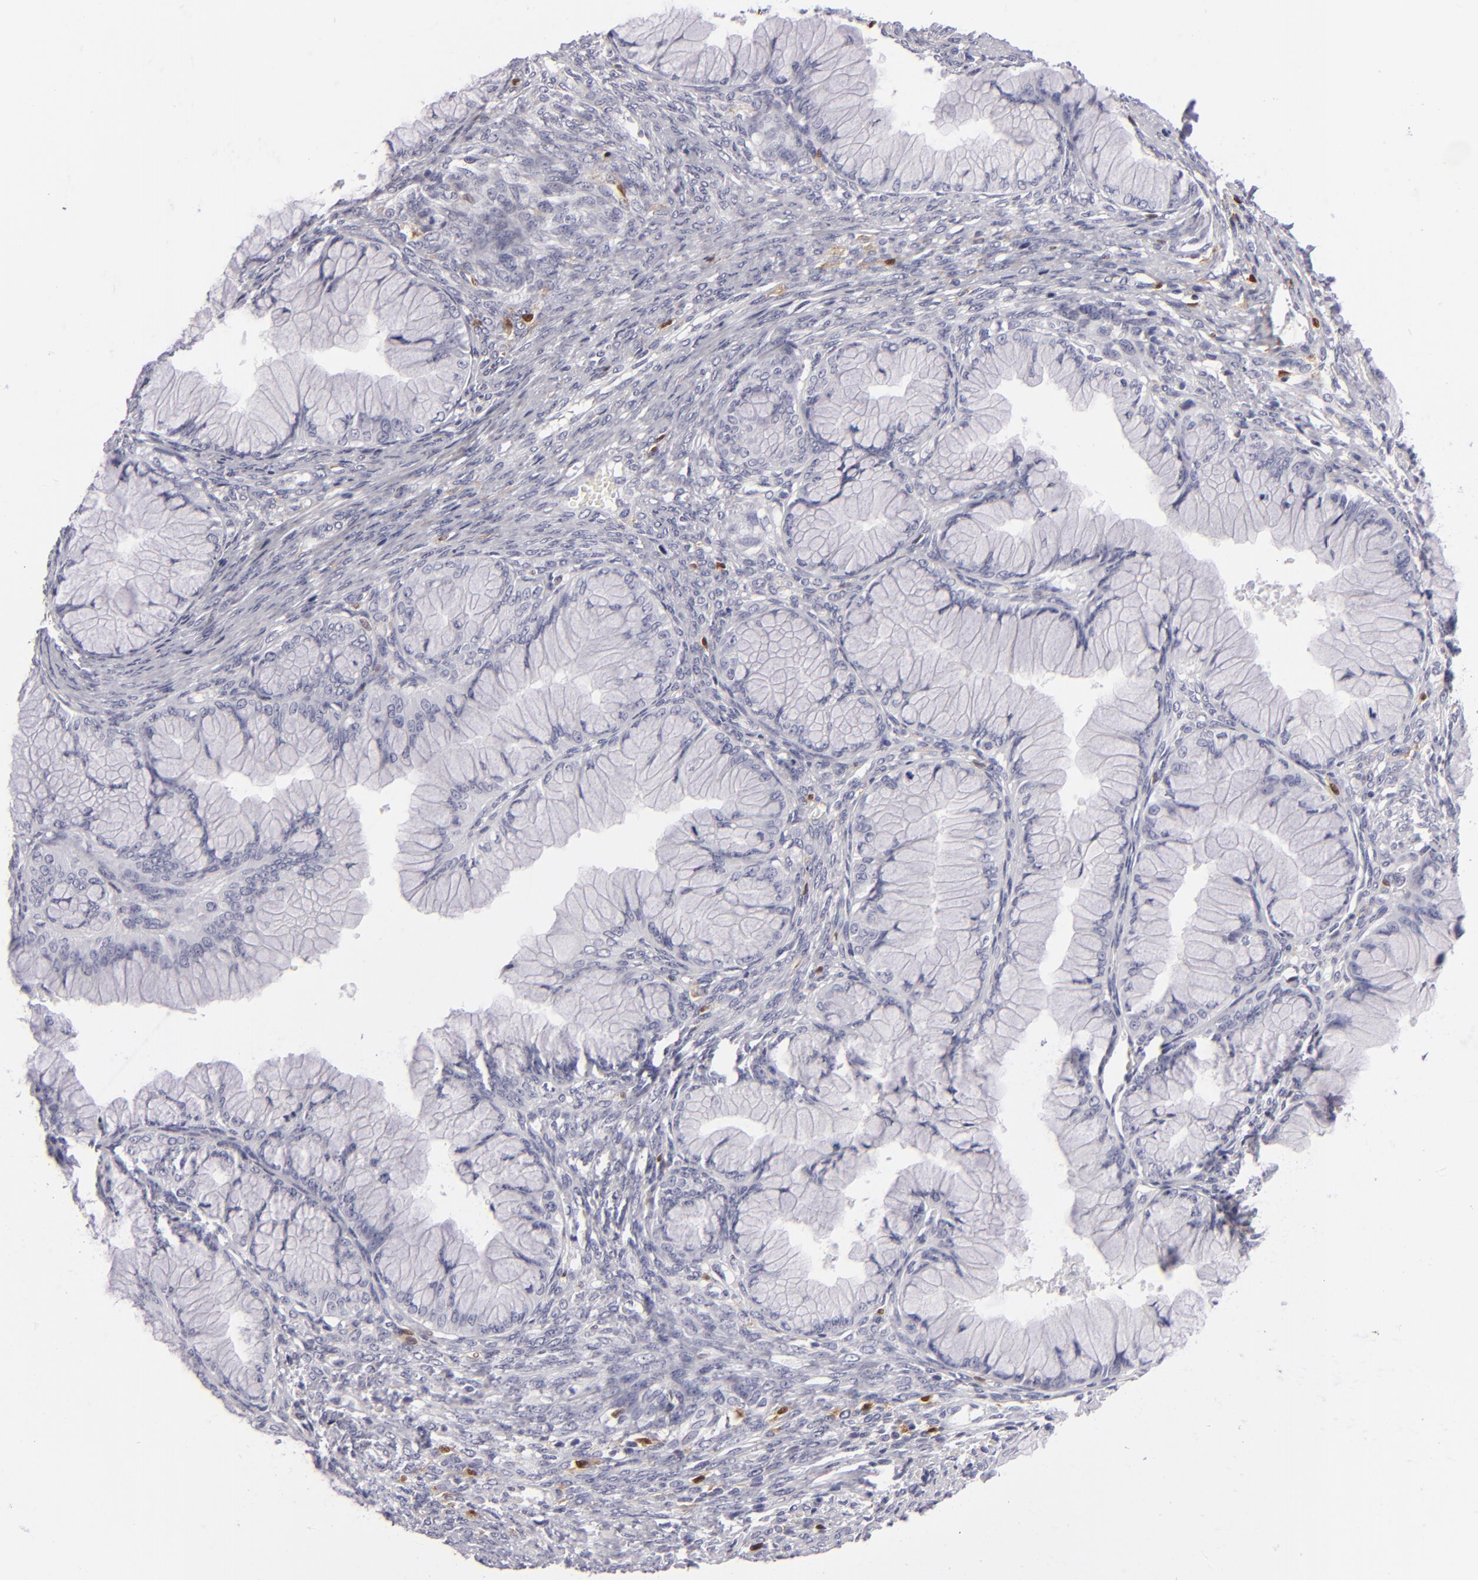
{"staining": {"intensity": "negative", "quantity": "none", "location": "none"}, "tissue": "ovarian cancer", "cell_type": "Tumor cells", "image_type": "cancer", "snomed": [{"axis": "morphology", "description": "Cystadenocarcinoma, mucinous, NOS"}, {"axis": "topography", "description": "Ovary"}], "caption": "Tumor cells are negative for brown protein staining in mucinous cystadenocarcinoma (ovarian).", "gene": "F13A1", "patient": {"sex": "female", "age": 63}}